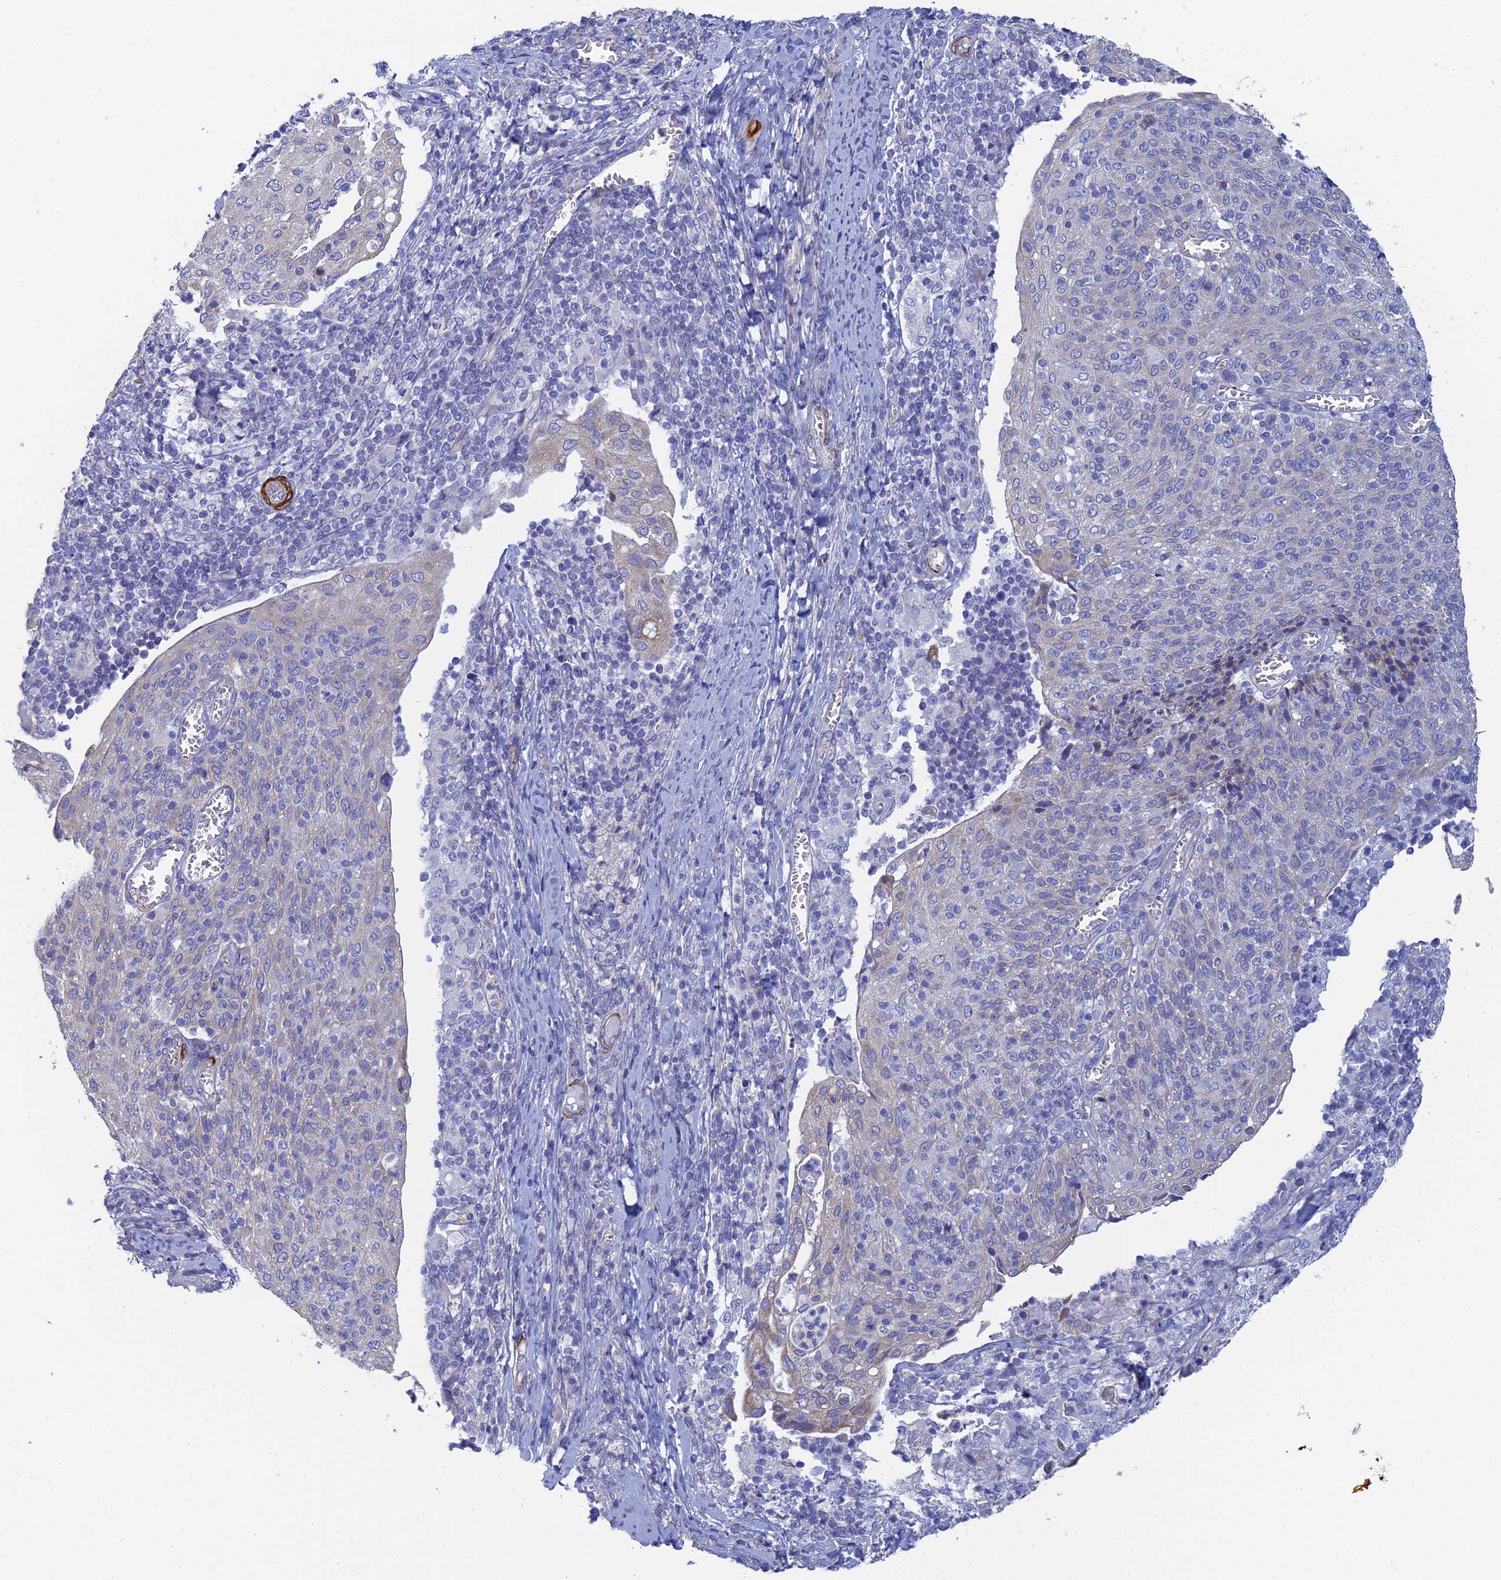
{"staining": {"intensity": "negative", "quantity": "none", "location": "none"}, "tissue": "cervical cancer", "cell_type": "Tumor cells", "image_type": "cancer", "snomed": [{"axis": "morphology", "description": "Squamous cell carcinoma, NOS"}, {"axis": "topography", "description": "Cervix"}], "caption": "The photomicrograph demonstrates no significant positivity in tumor cells of cervical cancer (squamous cell carcinoma).", "gene": "PCDHA8", "patient": {"sex": "female", "age": 52}}